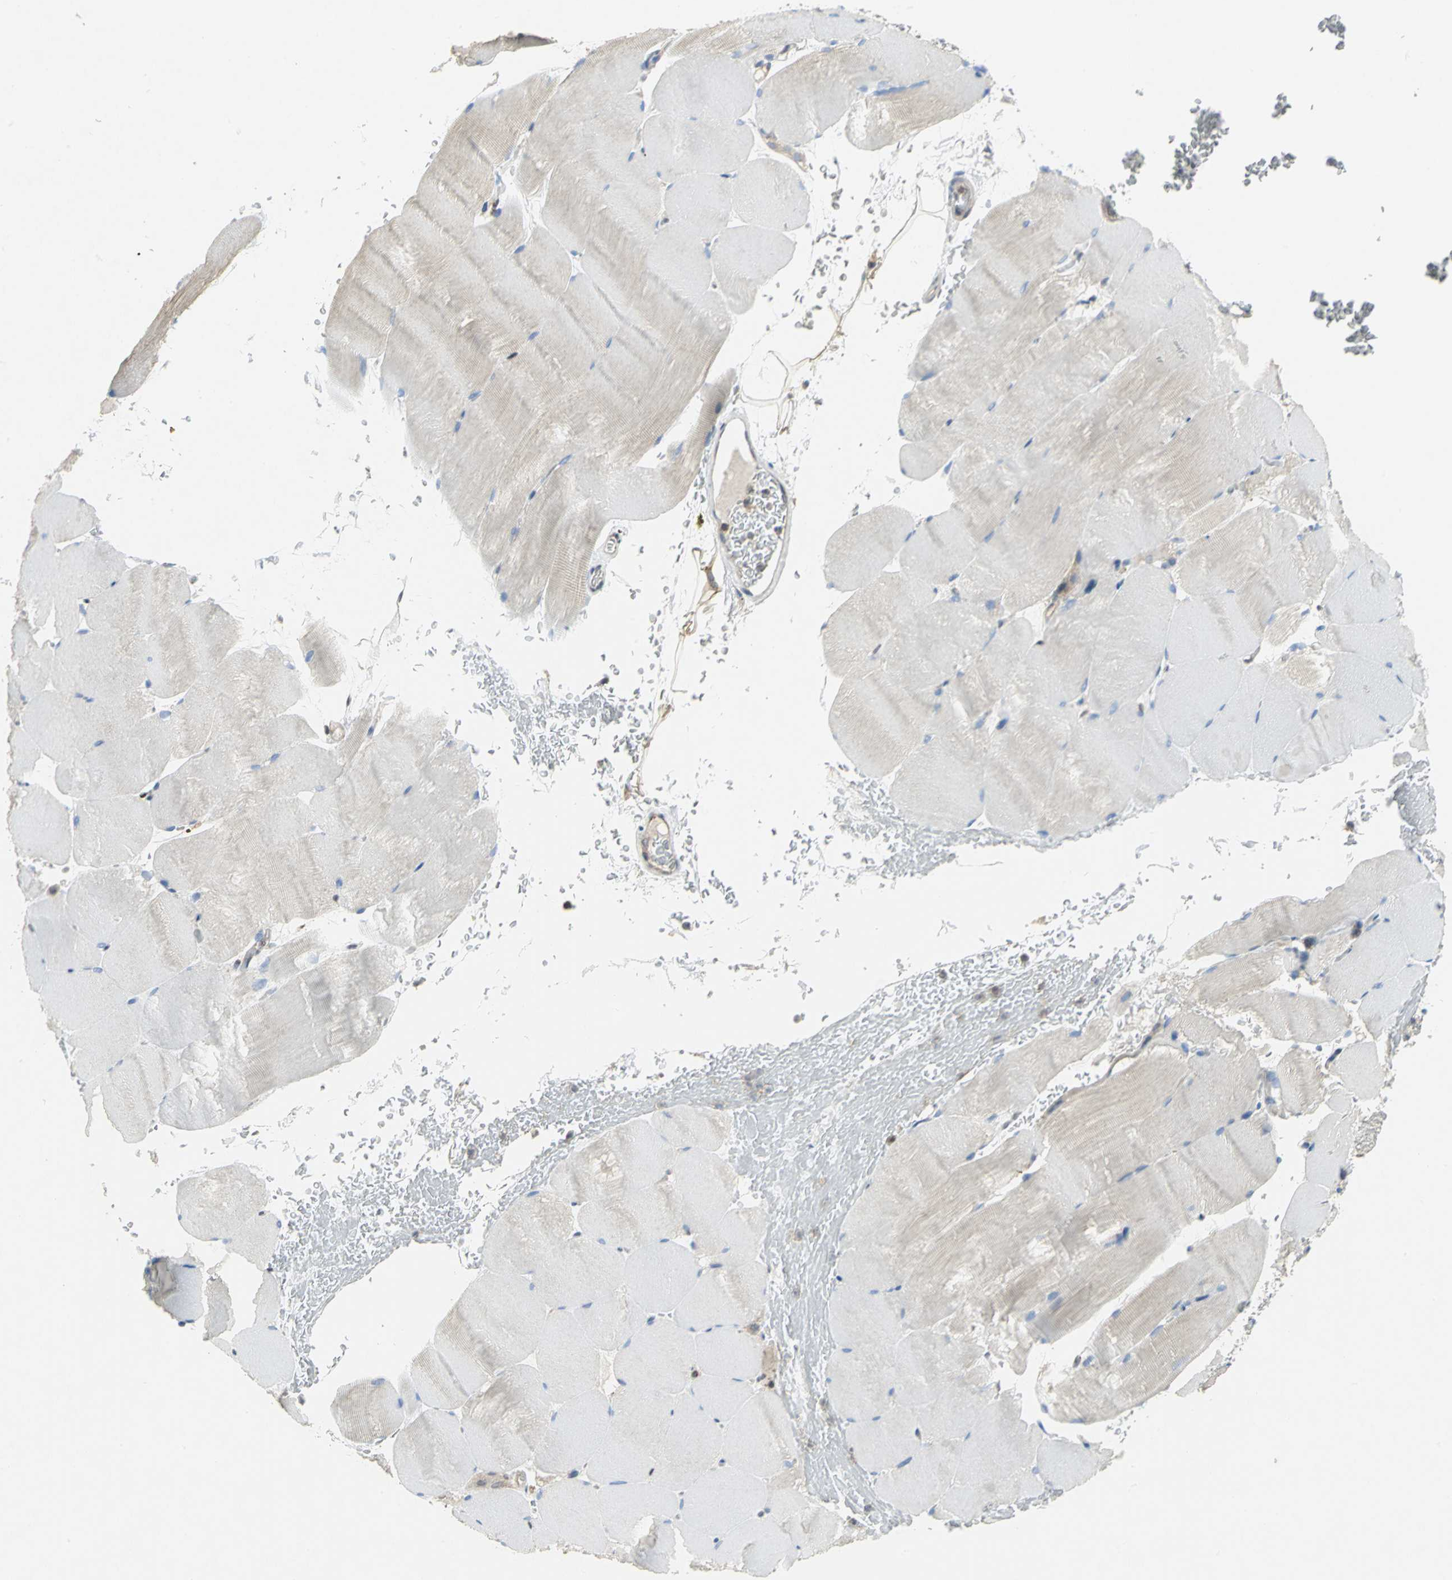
{"staining": {"intensity": "negative", "quantity": "none", "location": "none"}, "tissue": "skeletal muscle", "cell_type": "Myocytes", "image_type": "normal", "snomed": [{"axis": "morphology", "description": "Normal tissue, NOS"}, {"axis": "topography", "description": "Skeletal muscle"}], "caption": "Protein analysis of normal skeletal muscle demonstrates no significant staining in myocytes.", "gene": "PPIA", "patient": {"sex": "female", "age": 37}}